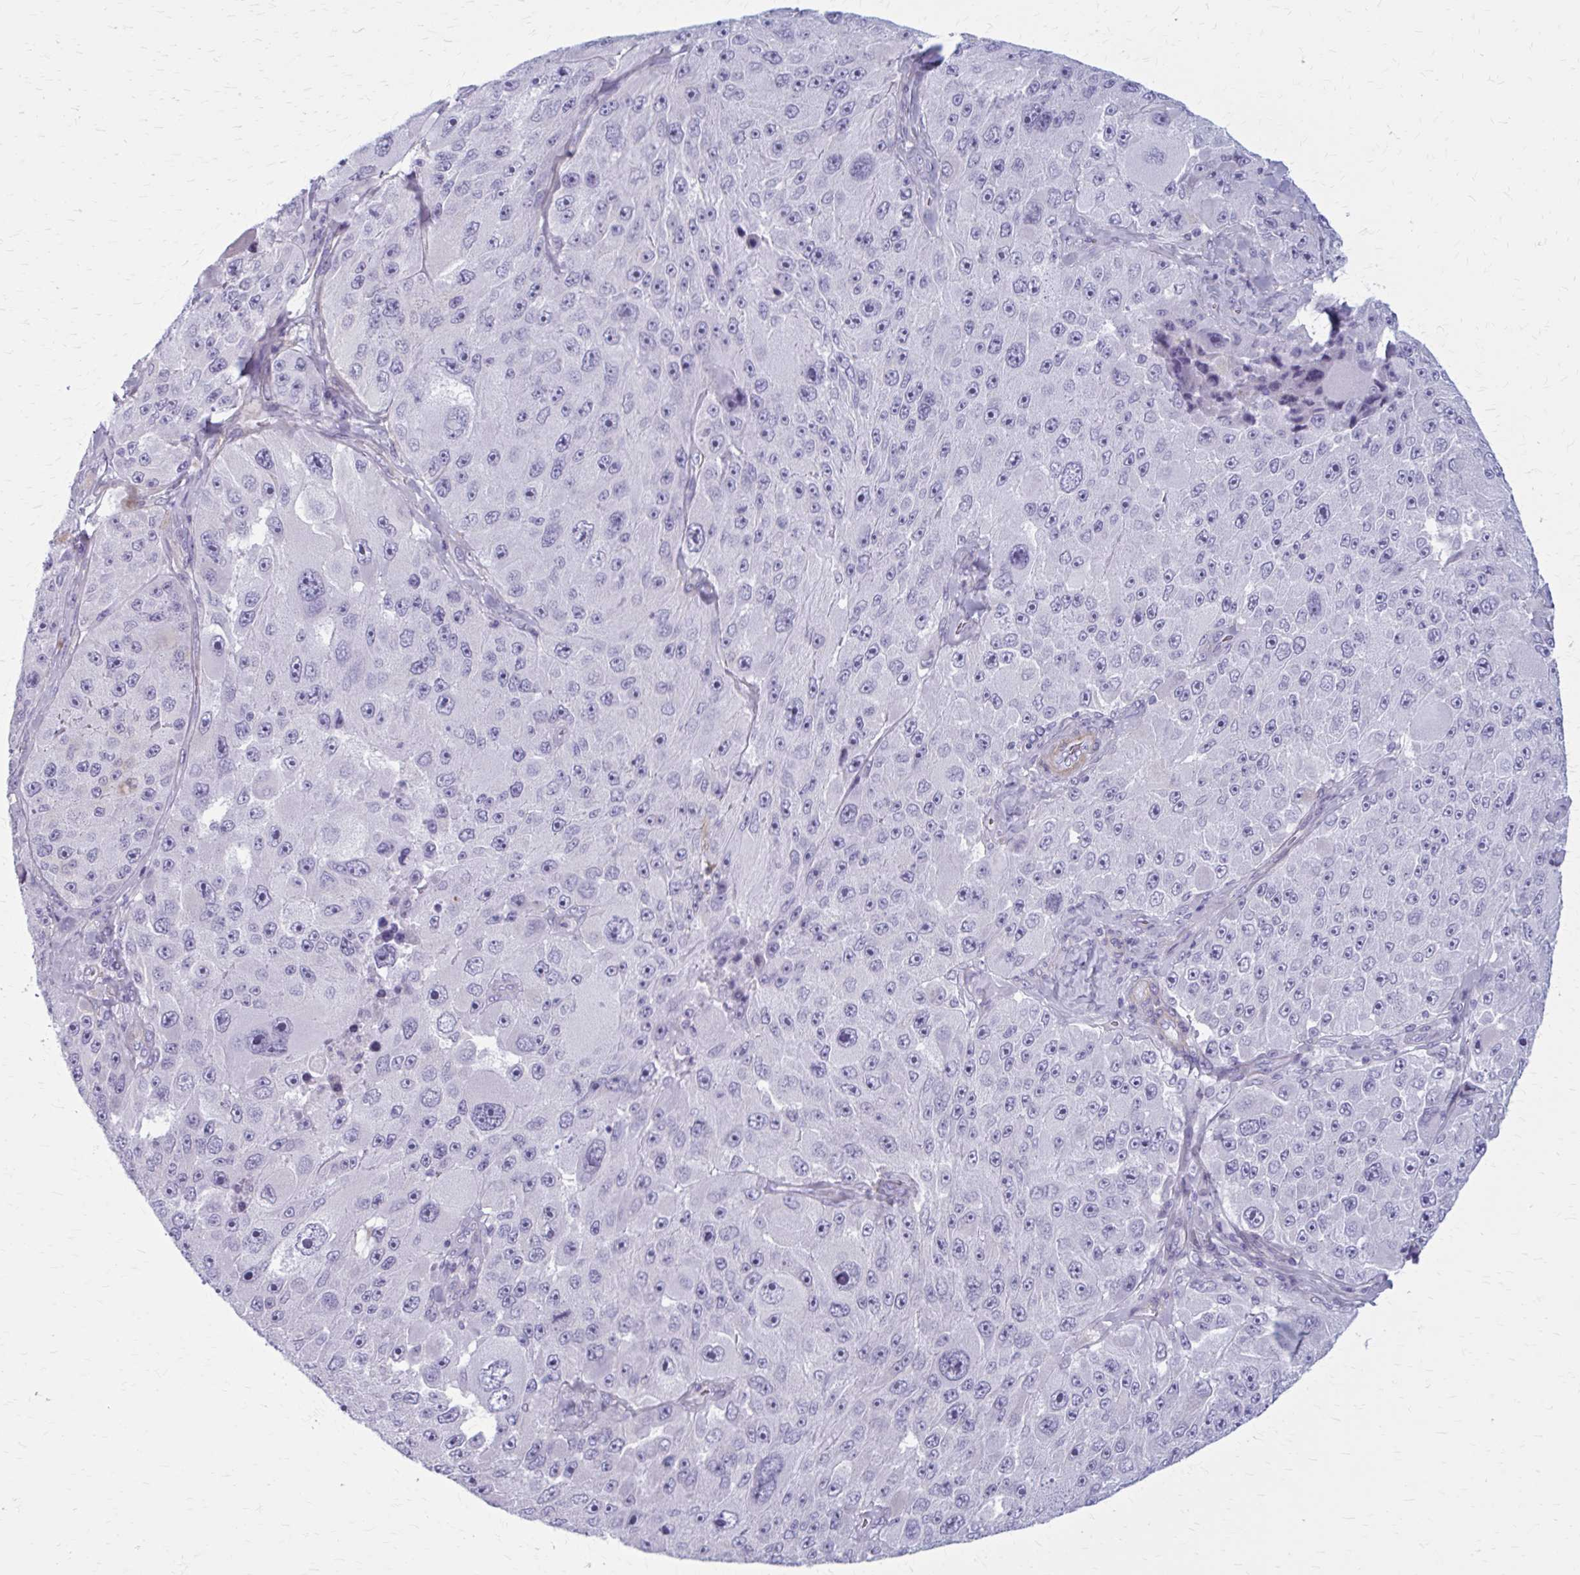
{"staining": {"intensity": "negative", "quantity": "none", "location": "none"}, "tissue": "melanoma", "cell_type": "Tumor cells", "image_type": "cancer", "snomed": [{"axis": "morphology", "description": "Malignant melanoma, Metastatic site"}, {"axis": "topography", "description": "Lymph node"}], "caption": "High power microscopy histopathology image of an immunohistochemistry (IHC) micrograph of malignant melanoma (metastatic site), revealing no significant expression in tumor cells.", "gene": "AKAP12", "patient": {"sex": "male", "age": 62}}